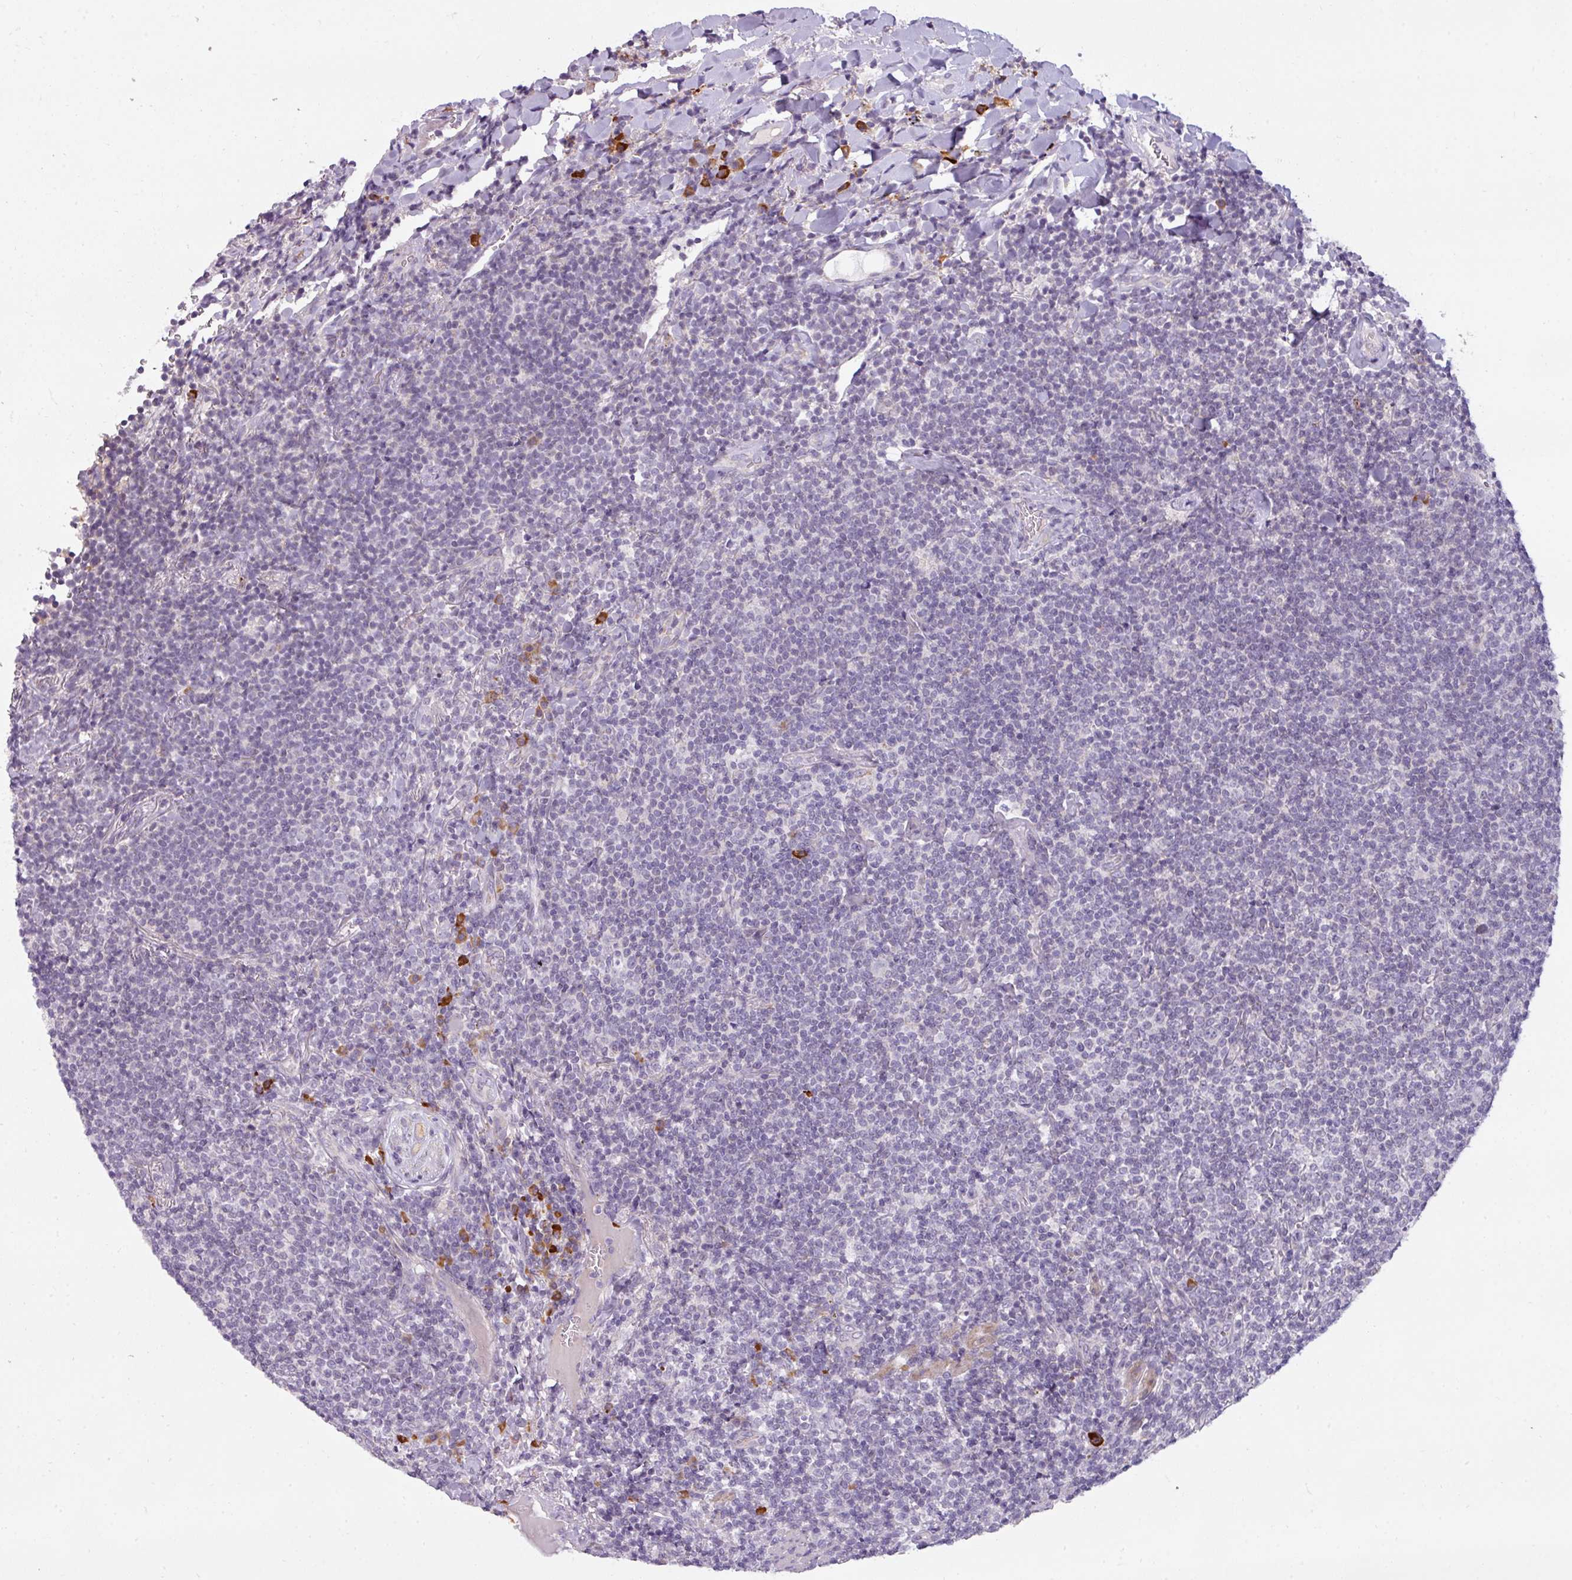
{"staining": {"intensity": "negative", "quantity": "none", "location": "none"}, "tissue": "lymphoma", "cell_type": "Tumor cells", "image_type": "cancer", "snomed": [{"axis": "morphology", "description": "Malignant lymphoma, non-Hodgkin's type, Low grade"}, {"axis": "topography", "description": "Lung"}], "caption": "Malignant lymphoma, non-Hodgkin's type (low-grade) stained for a protein using immunohistochemistry displays no expression tumor cells.", "gene": "C2orf68", "patient": {"sex": "female", "age": 71}}